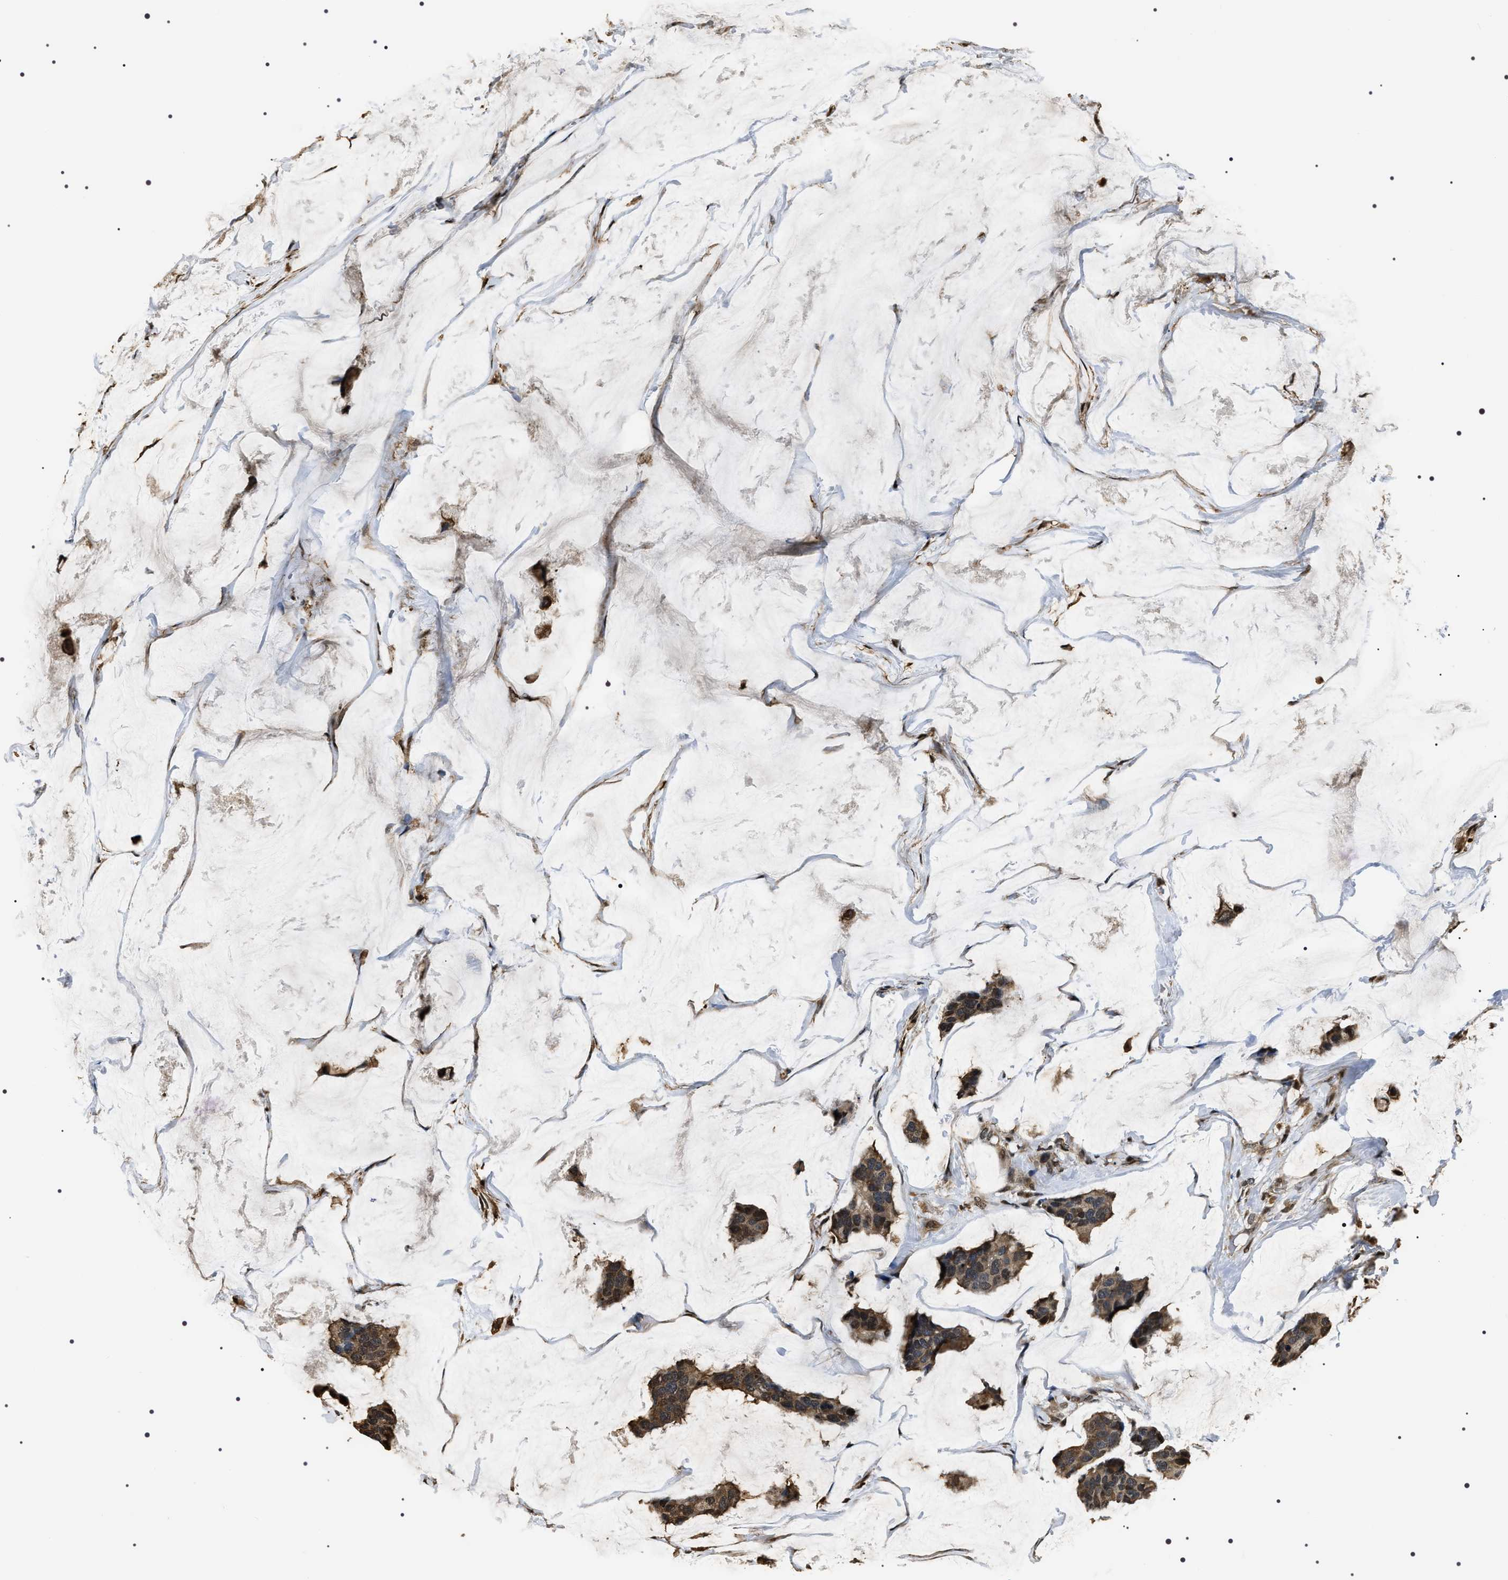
{"staining": {"intensity": "moderate", "quantity": ">75%", "location": "cytoplasmic/membranous"}, "tissue": "breast cancer", "cell_type": "Tumor cells", "image_type": "cancer", "snomed": [{"axis": "morphology", "description": "Normal tissue, NOS"}, {"axis": "morphology", "description": "Duct carcinoma"}, {"axis": "topography", "description": "Breast"}], "caption": "IHC of human breast cancer (infiltrating ductal carcinoma) exhibits medium levels of moderate cytoplasmic/membranous positivity in about >75% of tumor cells.", "gene": "ARHGAP22", "patient": {"sex": "female", "age": 50}}